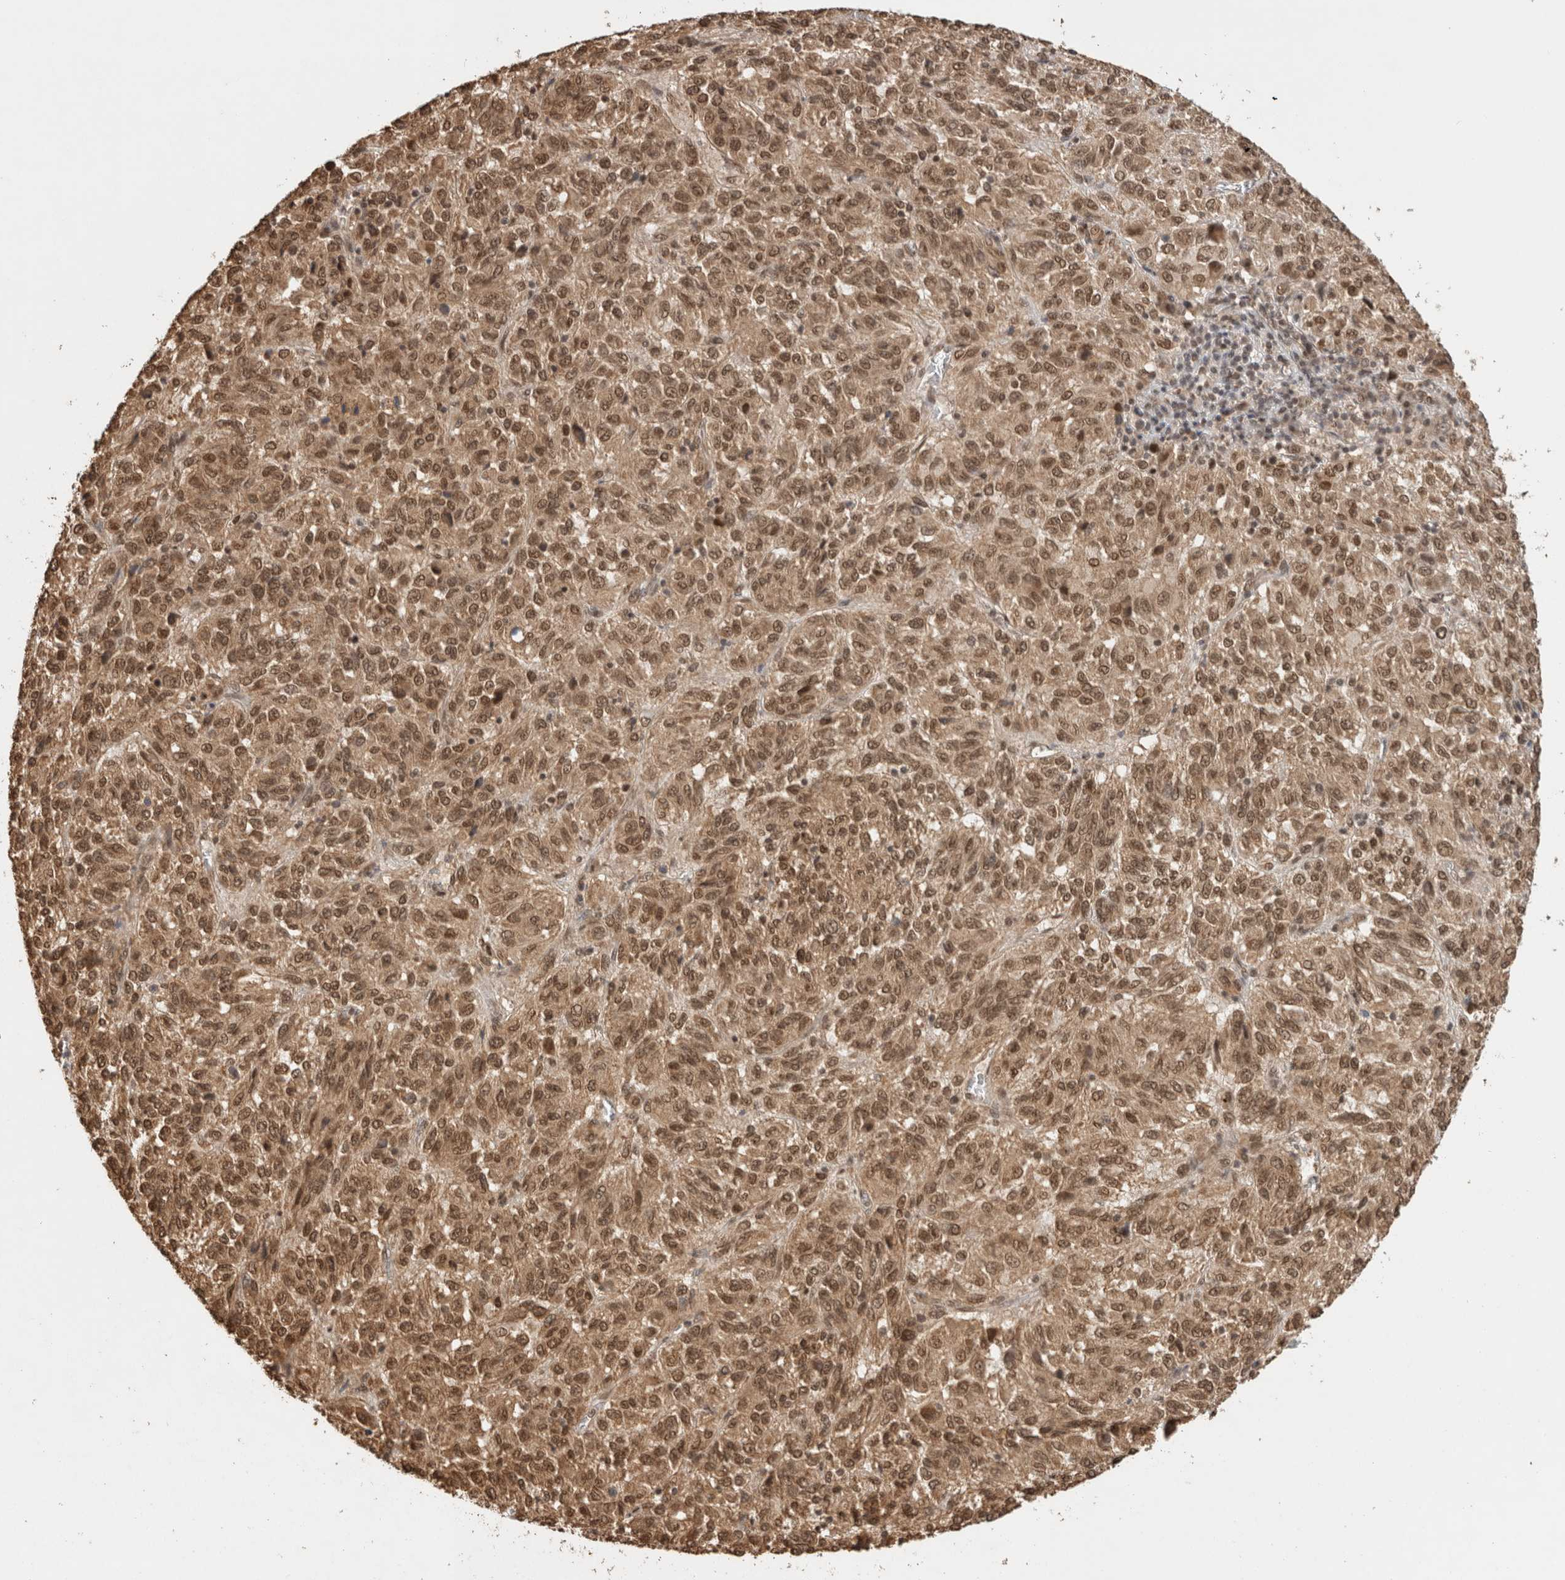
{"staining": {"intensity": "moderate", "quantity": ">75%", "location": "cytoplasmic/membranous,nuclear"}, "tissue": "melanoma", "cell_type": "Tumor cells", "image_type": "cancer", "snomed": [{"axis": "morphology", "description": "Malignant melanoma, Metastatic site"}, {"axis": "topography", "description": "Lung"}], "caption": "Moderate cytoplasmic/membranous and nuclear staining is seen in approximately >75% of tumor cells in malignant melanoma (metastatic site). (Brightfield microscopy of DAB IHC at high magnification).", "gene": "C1orf21", "patient": {"sex": "male", "age": 64}}